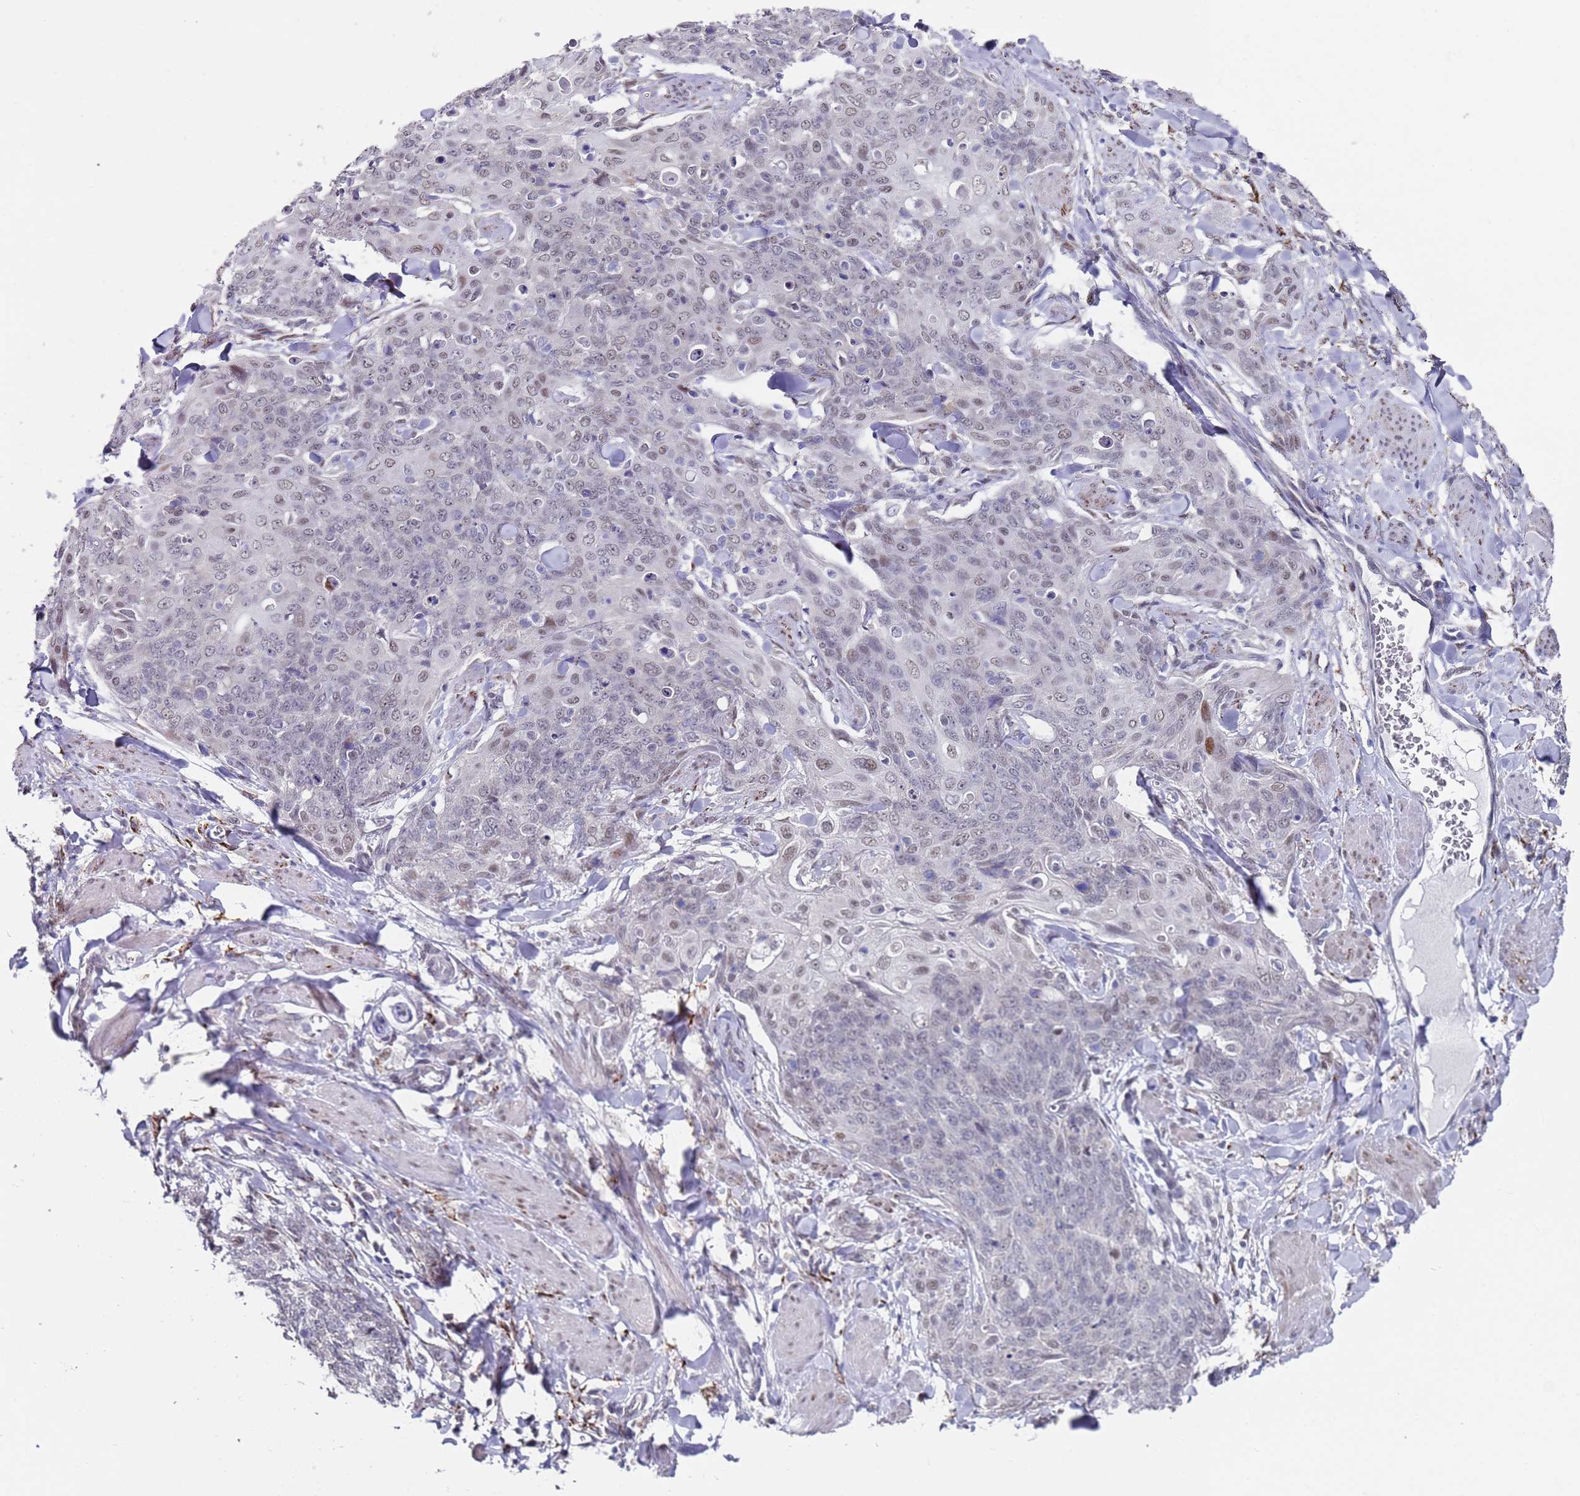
{"staining": {"intensity": "weak", "quantity": "25%-75%", "location": "nuclear"}, "tissue": "skin cancer", "cell_type": "Tumor cells", "image_type": "cancer", "snomed": [{"axis": "morphology", "description": "Squamous cell carcinoma, NOS"}, {"axis": "topography", "description": "Skin"}, {"axis": "topography", "description": "Vulva"}], "caption": "The immunohistochemical stain labels weak nuclear positivity in tumor cells of squamous cell carcinoma (skin) tissue.", "gene": "COPS6", "patient": {"sex": "female", "age": 85}}